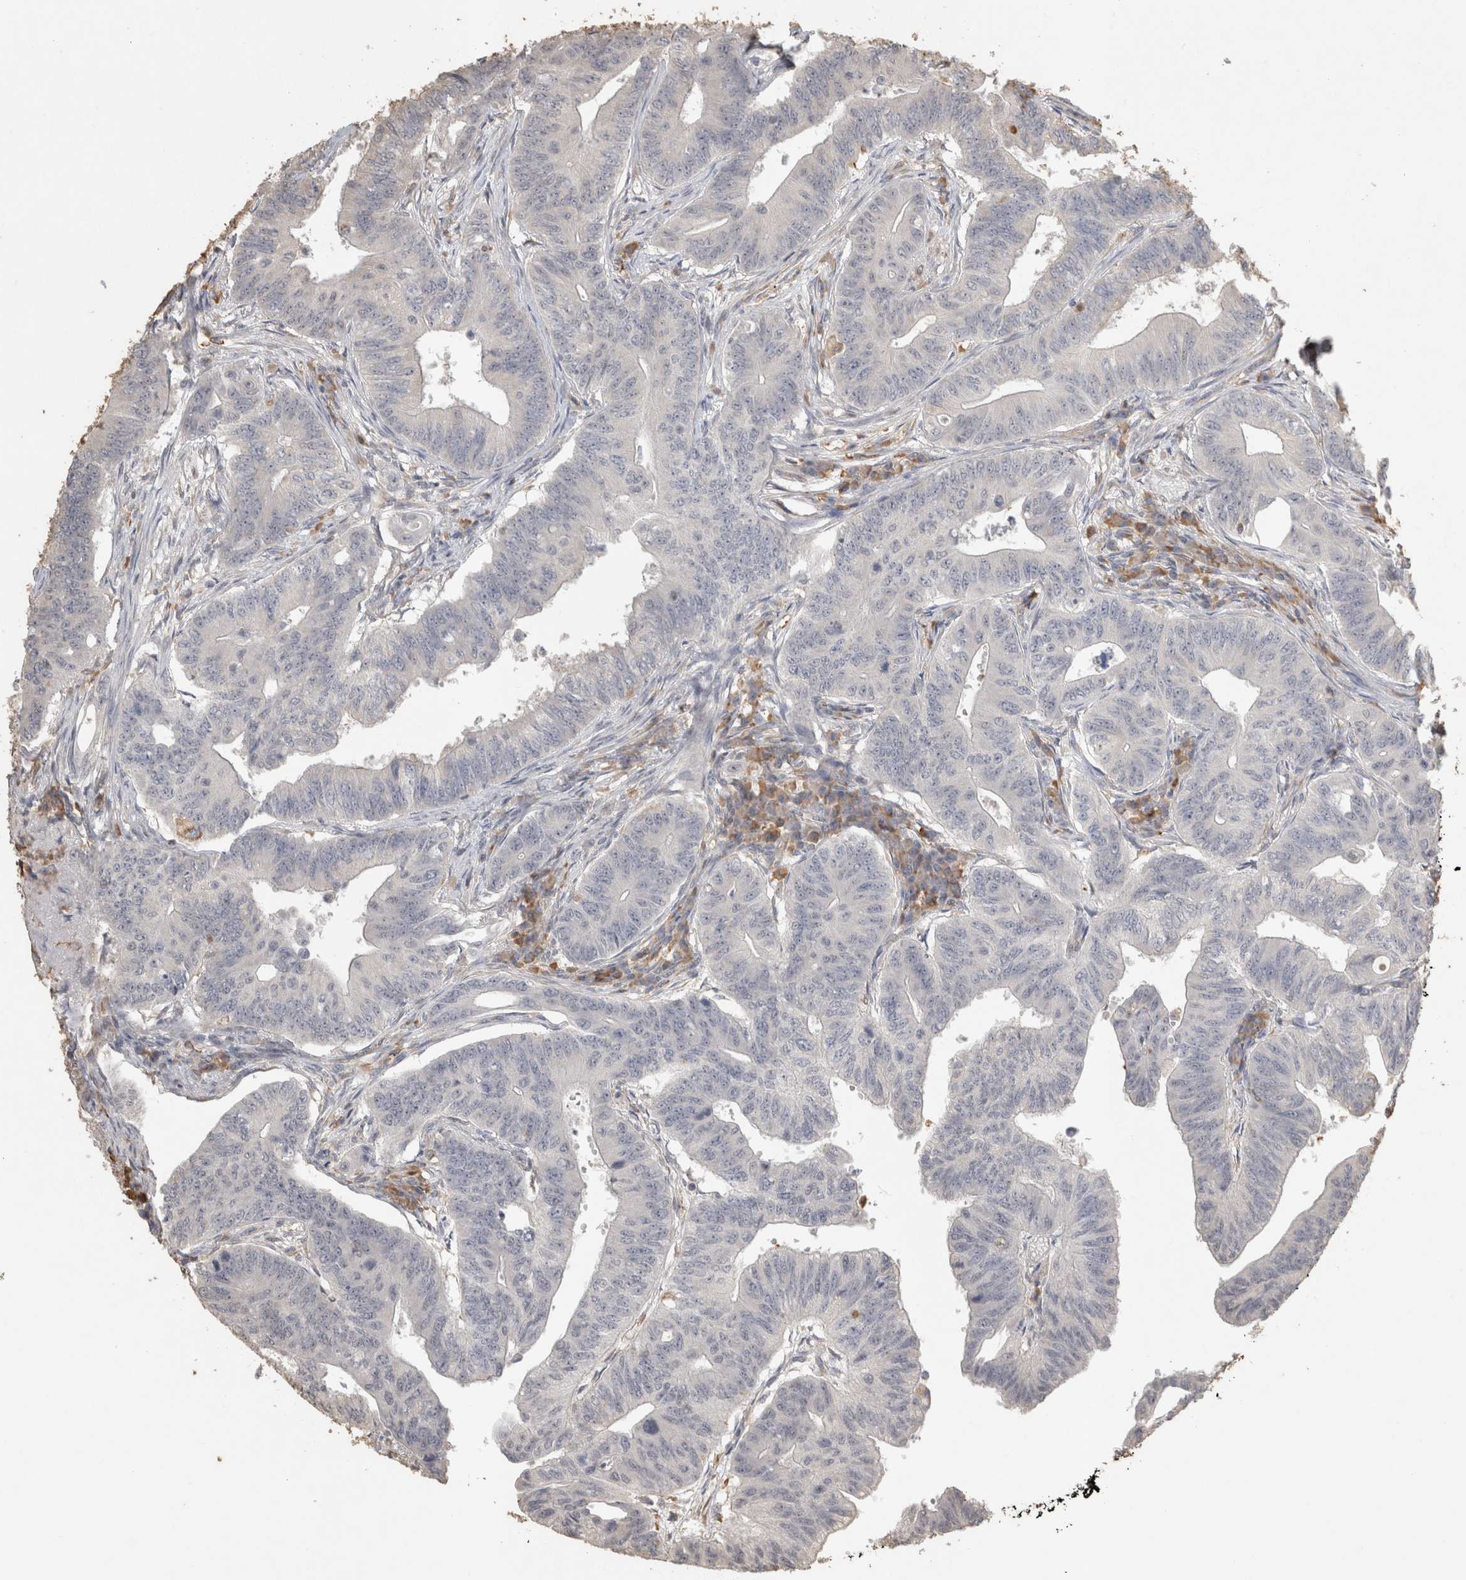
{"staining": {"intensity": "negative", "quantity": "none", "location": "none"}, "tissue": "colorectal cancer", "cell_type": "Tumor cells", "image_type": "cancer", "snomed": [{"axis": "morphology", "description": "Adenoma, NOS"}, {"axis": "morphology", "description": "Adenocarcinoma, NOS"}, {"axis": "topography", "description": "Colon"}], "caption": "IHC of human adenoma (colorectal) shows no positivity in tumor cells.", "gene": "REPS2", "patient": {"sex": "male", "age": 79}}